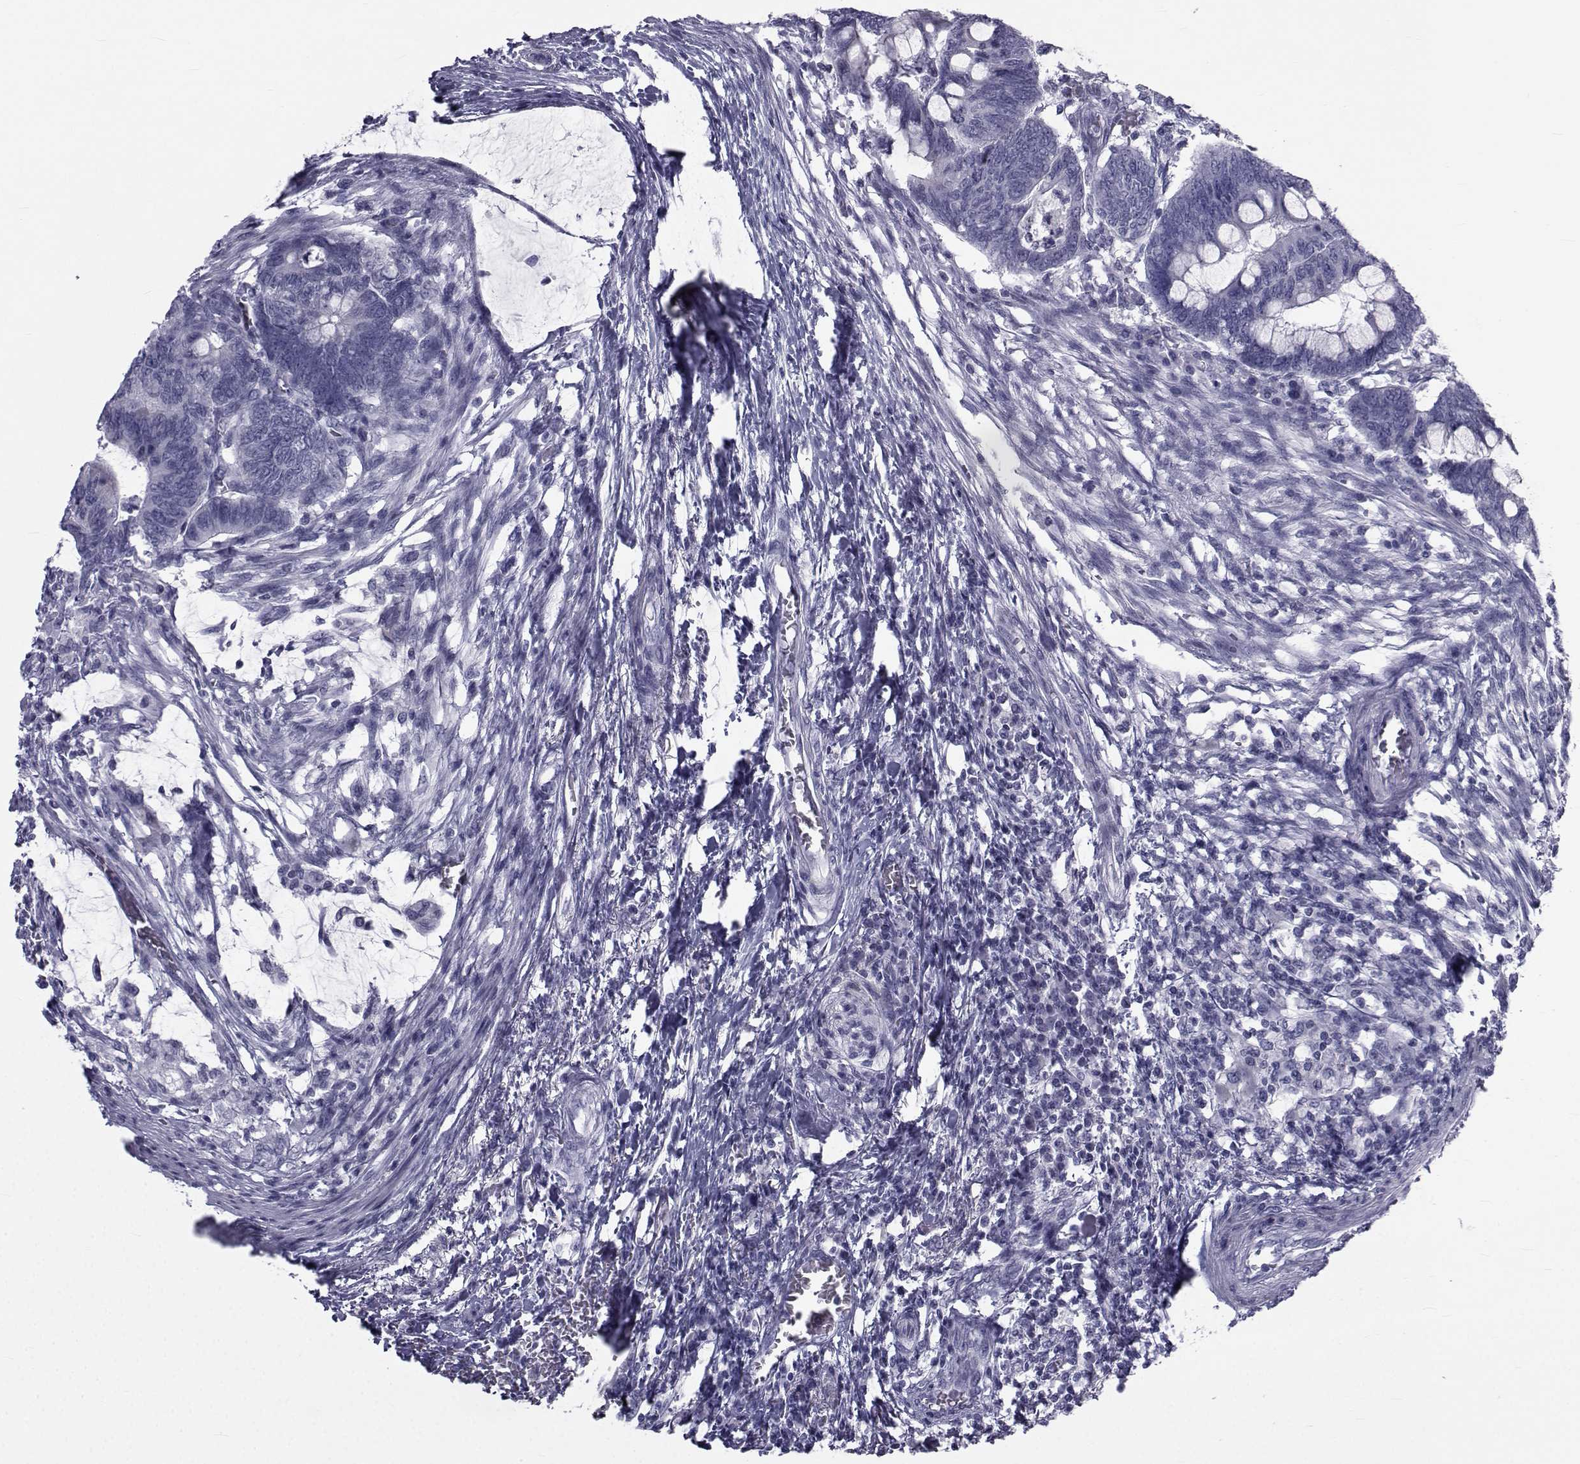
{"staining": {"intensity": "negative", "quantity": "none", "location": "none"}, "tissue": "colorectal cancer", "cell_type": "Tumor cells", "image_type": "cancer", "snomed": [{"axis": "morphology", "description": "Normal tissue, NOS"}, {"axis": "morphology", "description": "Adenocarcinoma, NOS"}, {"axis": "topography", "description": "Rectum"}, {"axis": "topography", "description": "Peripheral nerve tissue"}], "caption": "Immunohistochemistry (IHC) of human adenocarcinoma (colorectal) exhibits no expression in tumor cells.", "gene": "FDXR", "patient": {"sex": "male", "age": 92}}